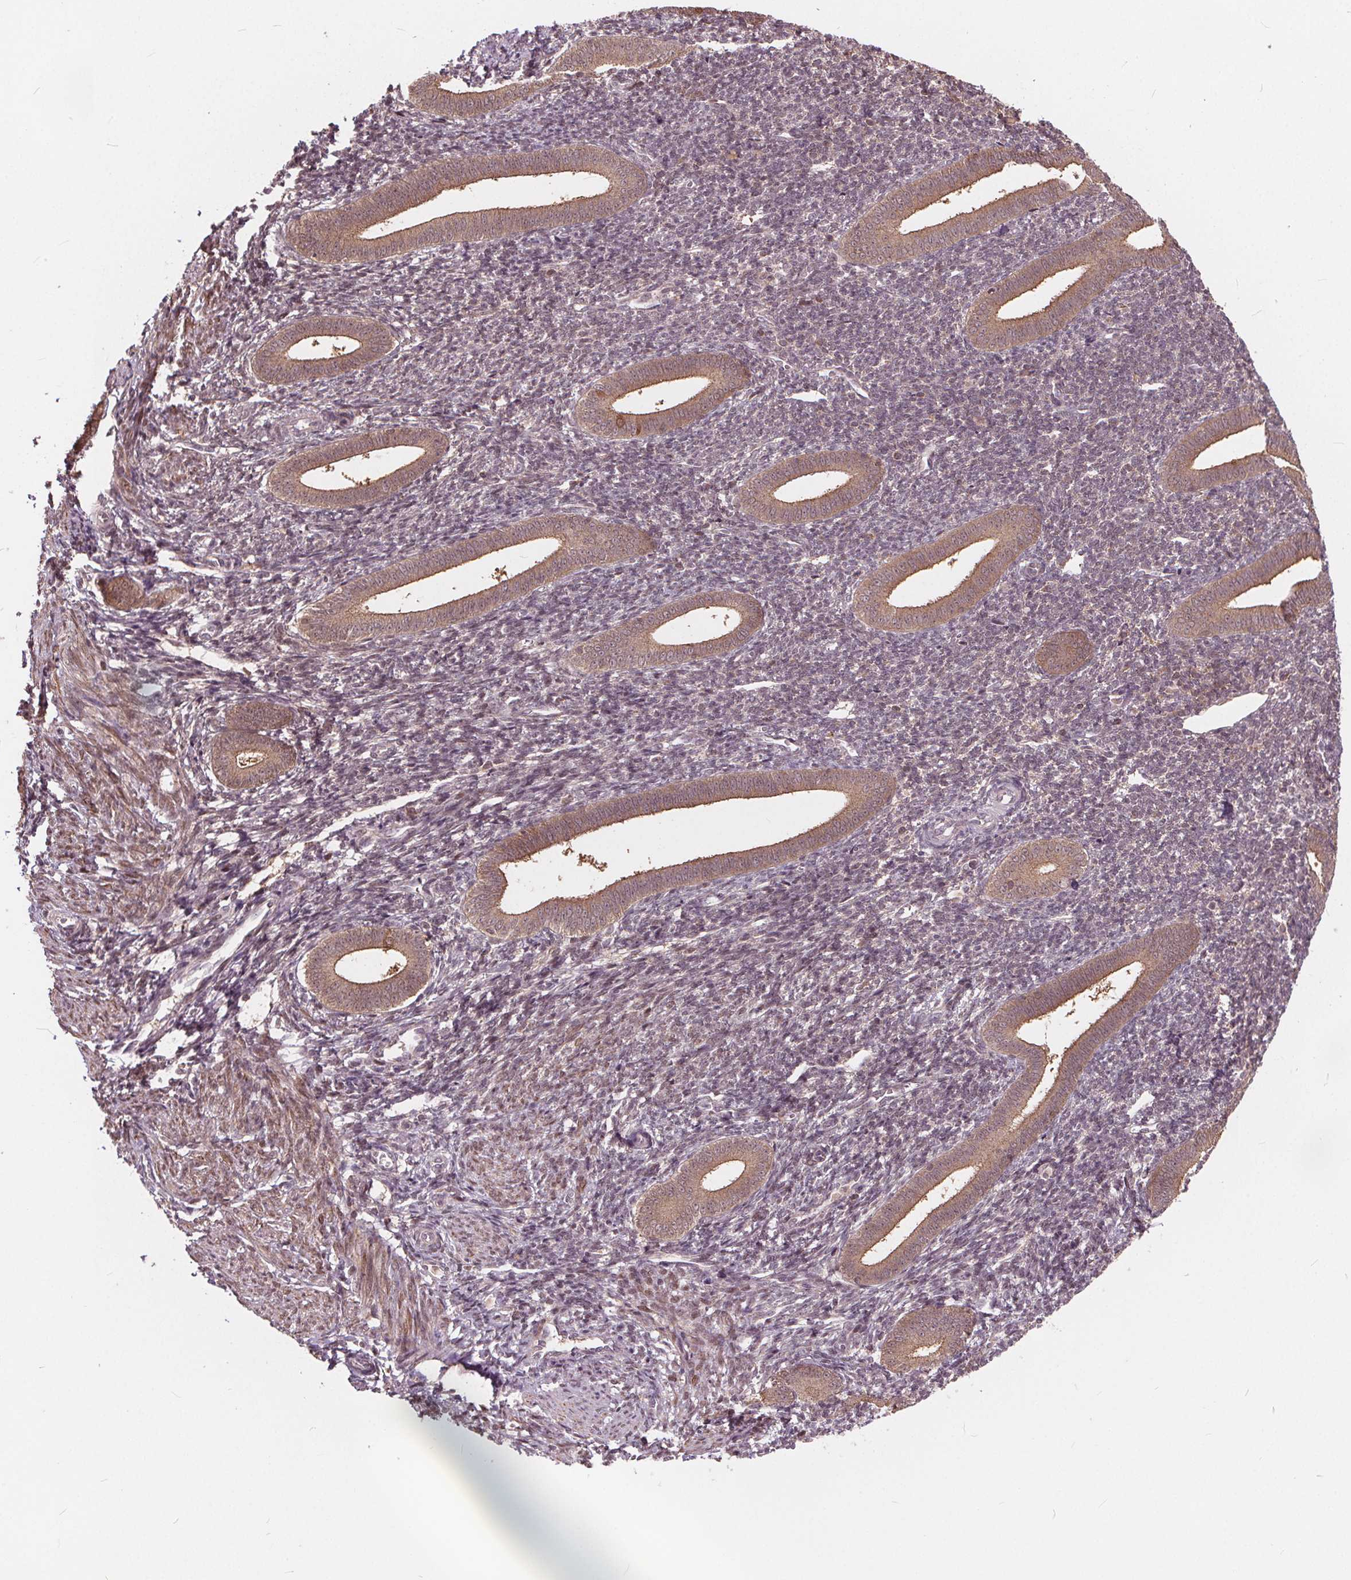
{"staining": {"intensity": "moderate", "quantity": "<25%", "location": "nuclear"}, "tissue": "endometrium", "cell_type": "Cells in endometrial stroma", "image_type": "normal", "snomed": [{"axis": "morphology", "description": "Normal tissue, NOS"}, {"axis": "topography", "description": "Endometrium"}], "caption": "Protein staining of normal endometrium shows moderate nuclear staining in approximately <25% of cells in endometrial stroma.", "gene": "HIF1AN", "patient": {"sex": "female", "age": 25}}